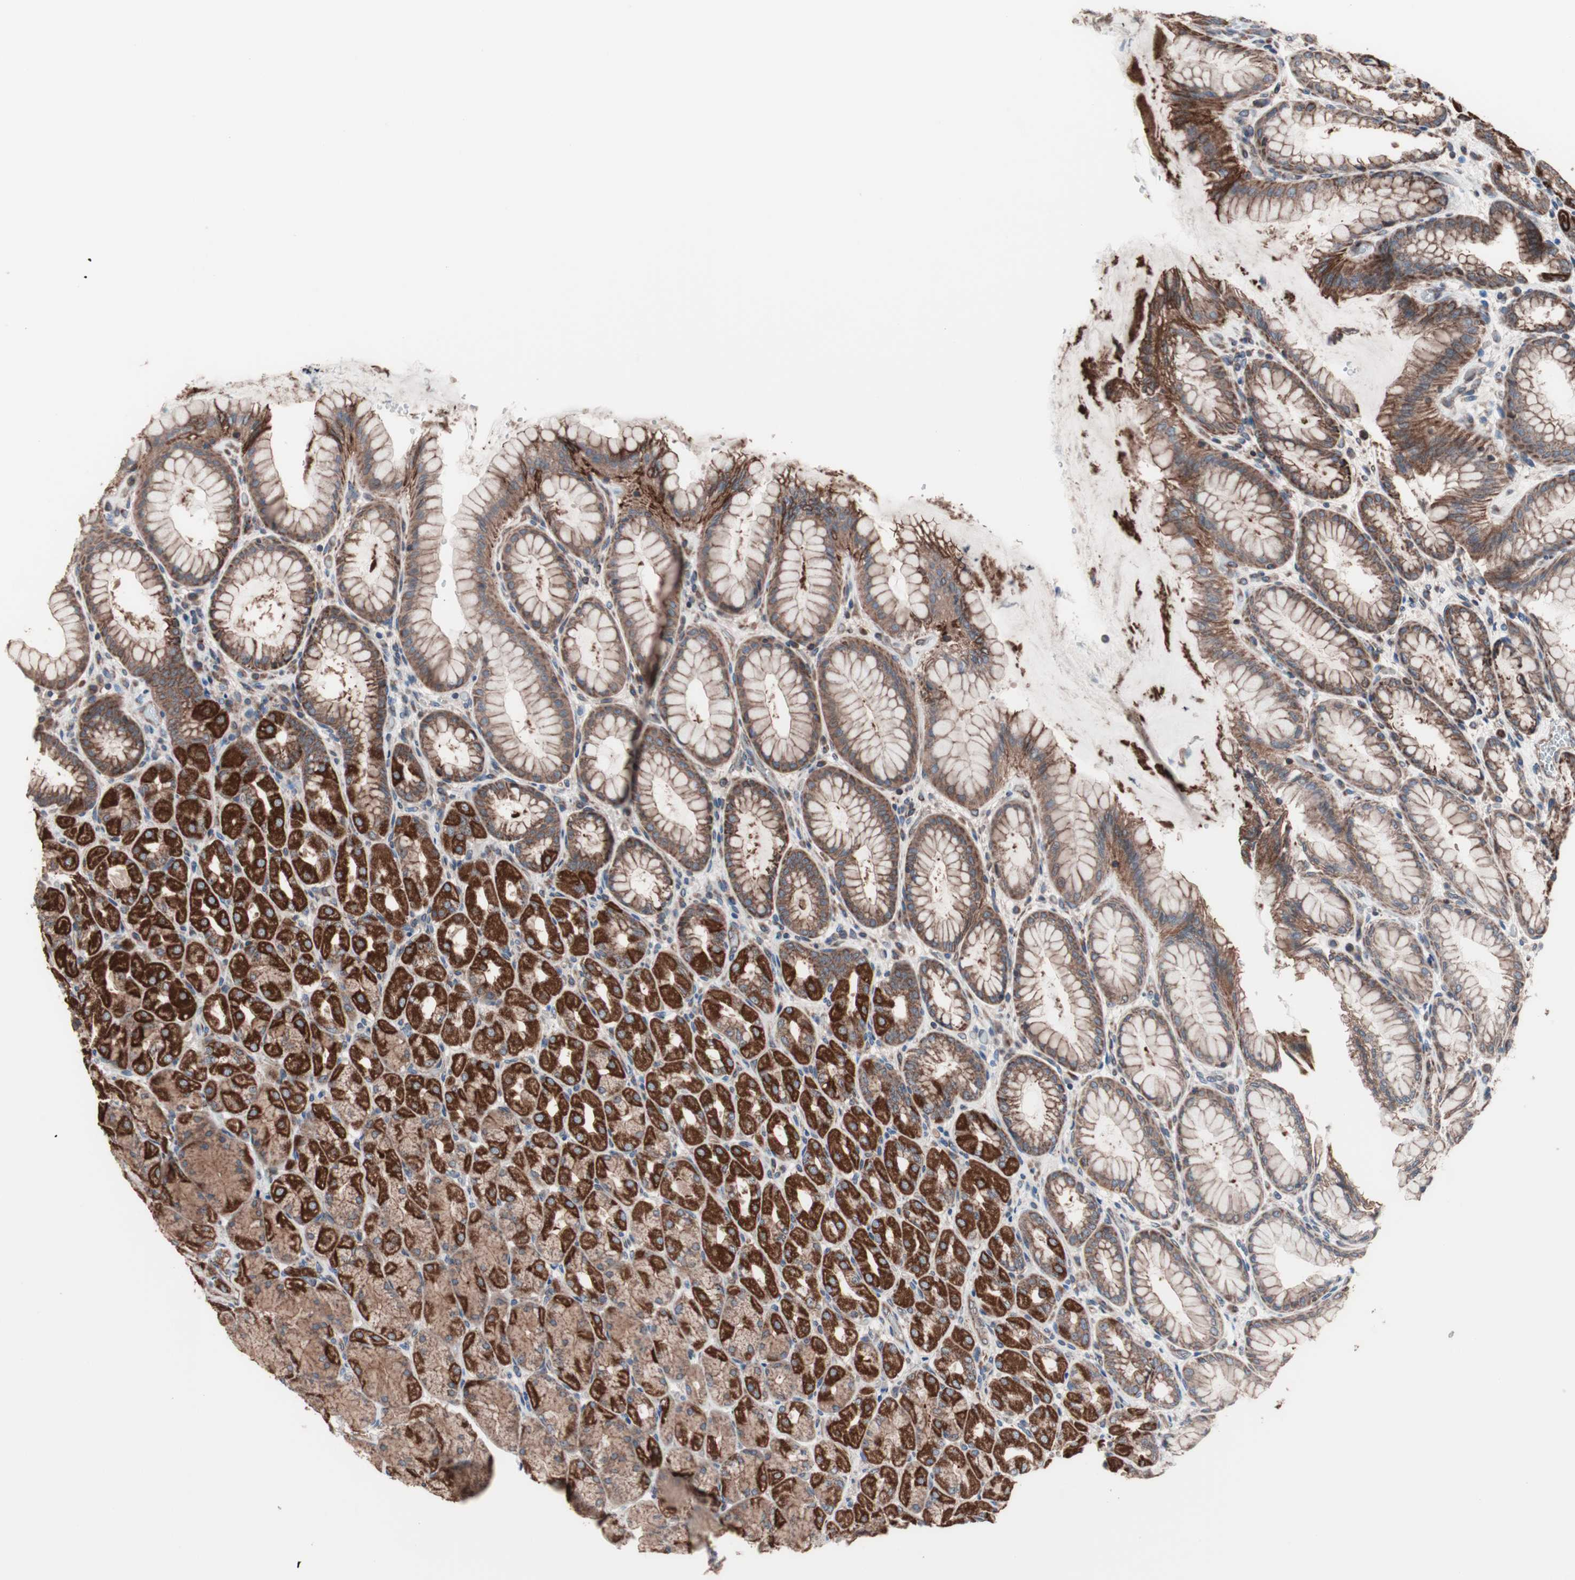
{"staining": {"intensity": "strong", "quantity": ">75%", "location": "cytoplasmic/membranous"}, "tissue": "stomach", "cell_type": "Glandular cells", "image_type": "normal", "snomed": [{"axis": "morphology", "description": "Normal tissue, NOS"}, {"axis": "topography", "description": "Stomach, upper"}], "caption": "Approximately >75% of glandular cells in benign human stomach demonstrate strong cytoplasmic/membranous protein expression as visualized by brown immunohistochemical staining.", "gene": "CTTNBP2NL", "patient": {"sex": "female", "age": 56}}